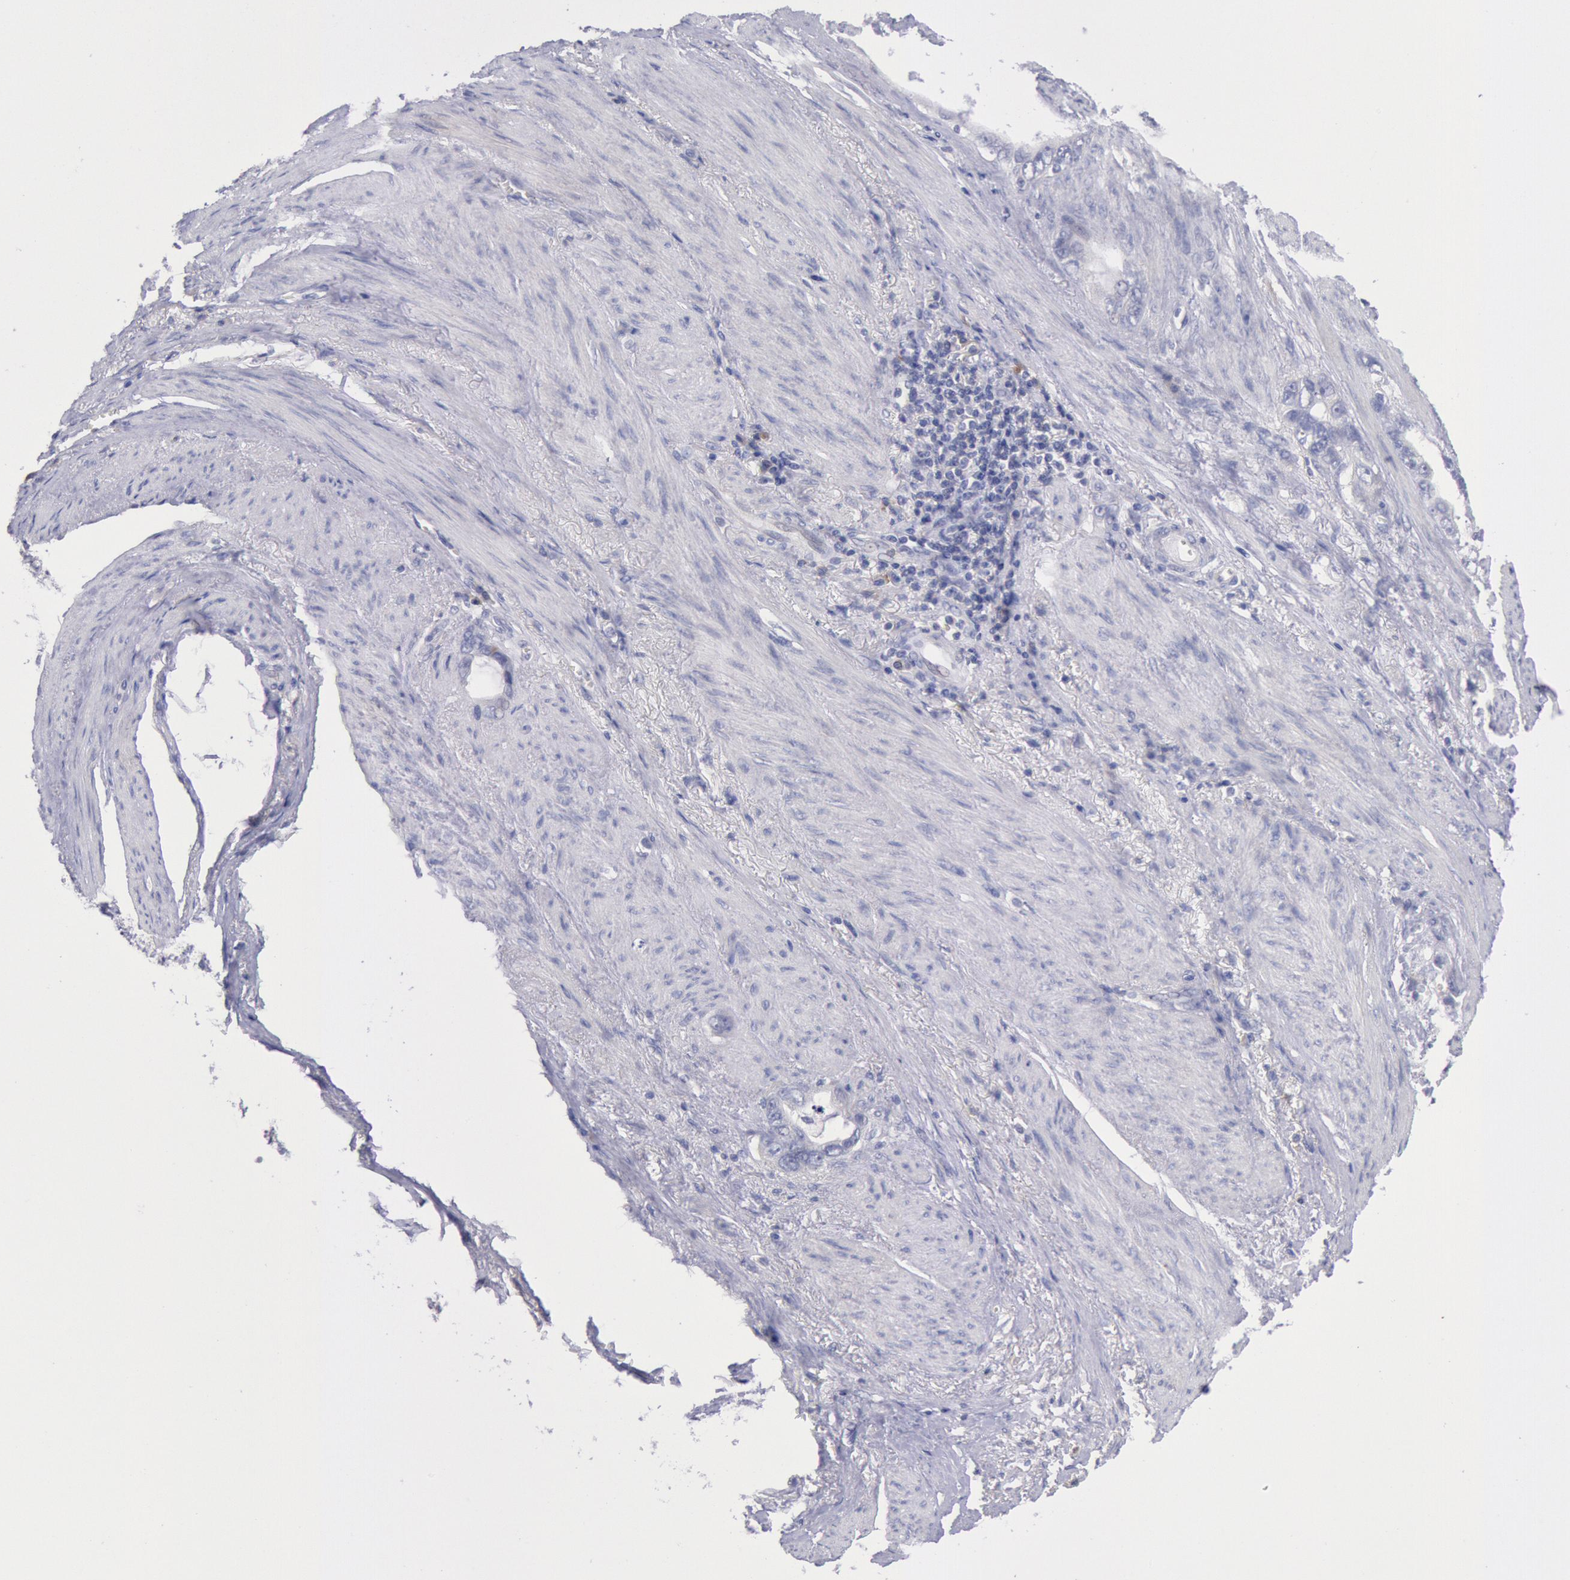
{"staining": {"intensity": "negative", "quantity": "none", "location": "none"}, "tissue": "stomach cancer", "cell_type": "Tumor cells", "image_type": "cancer", "snomed": [{"axis": "morphology", "description": "Adenocarcinoma, NOS"}, {"axis": "topography", "description": "Stomach"}], "caption": "A high-resolution photomicrograph shows immunohistochemistry staining of stomach adenocarcinoma, which shows no significant expression in tumor cells.", "gene": "GAL3ST1", "patient": {"sex": "male", "age": 78}}